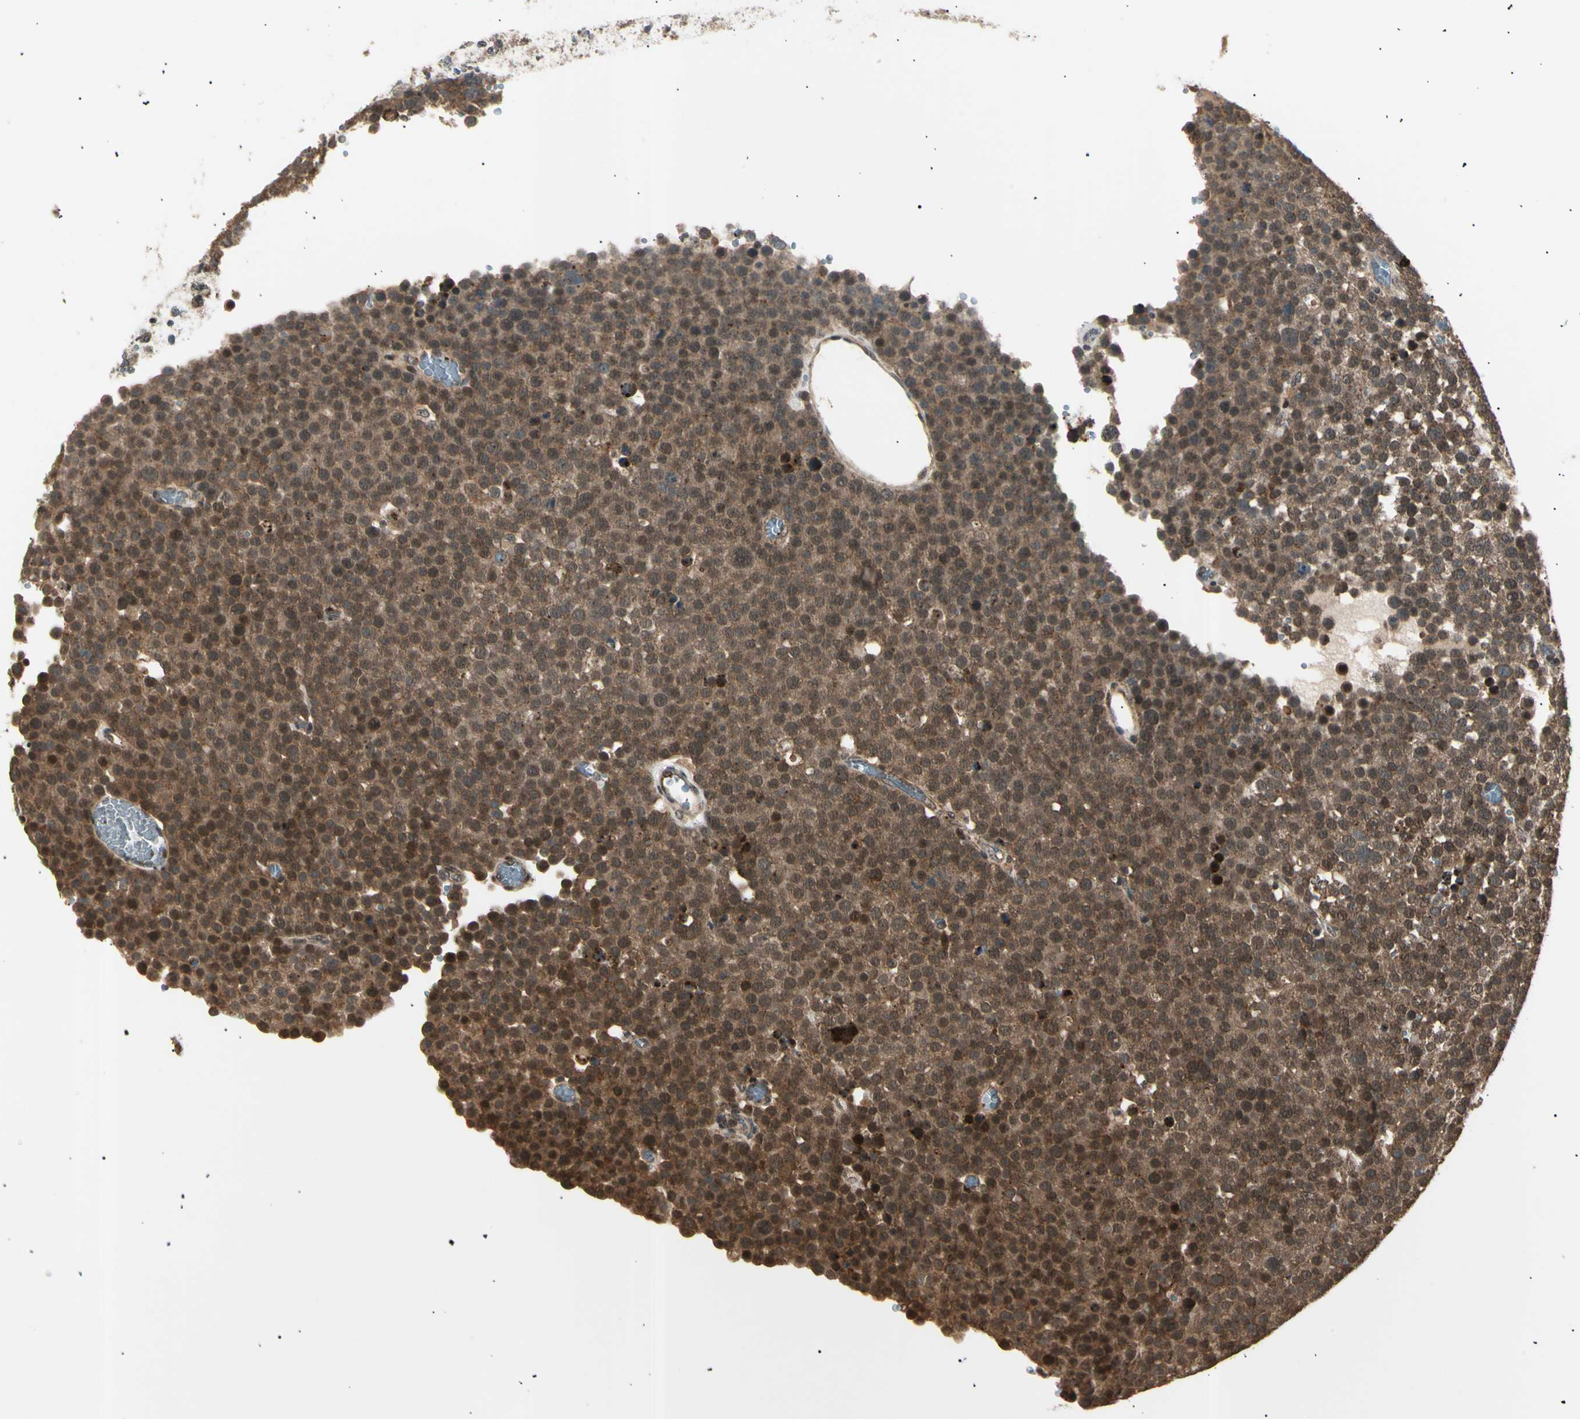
{"staining": {"intensity": "moderate", "quantity": ">75%", "location": "cytoplasmic/membranous,nuclear"}, "tissue": "testis cancer", "cell_type": "Tumor cells", "image_type": "cancer", "snomed": [{"axis": "morphology", "description": "Seminoma, NOS"}, {"axis": "topography", "description": "Testis"}], "caption": "Protein analysis of testis cancer (seminoma) tissue demonstrates moderate cytoplasmic/membranous and nuclear staining in about >75% of tumor cells.", "gene": "NUAK2", "patient": {"sex": "male", "age": 71}}